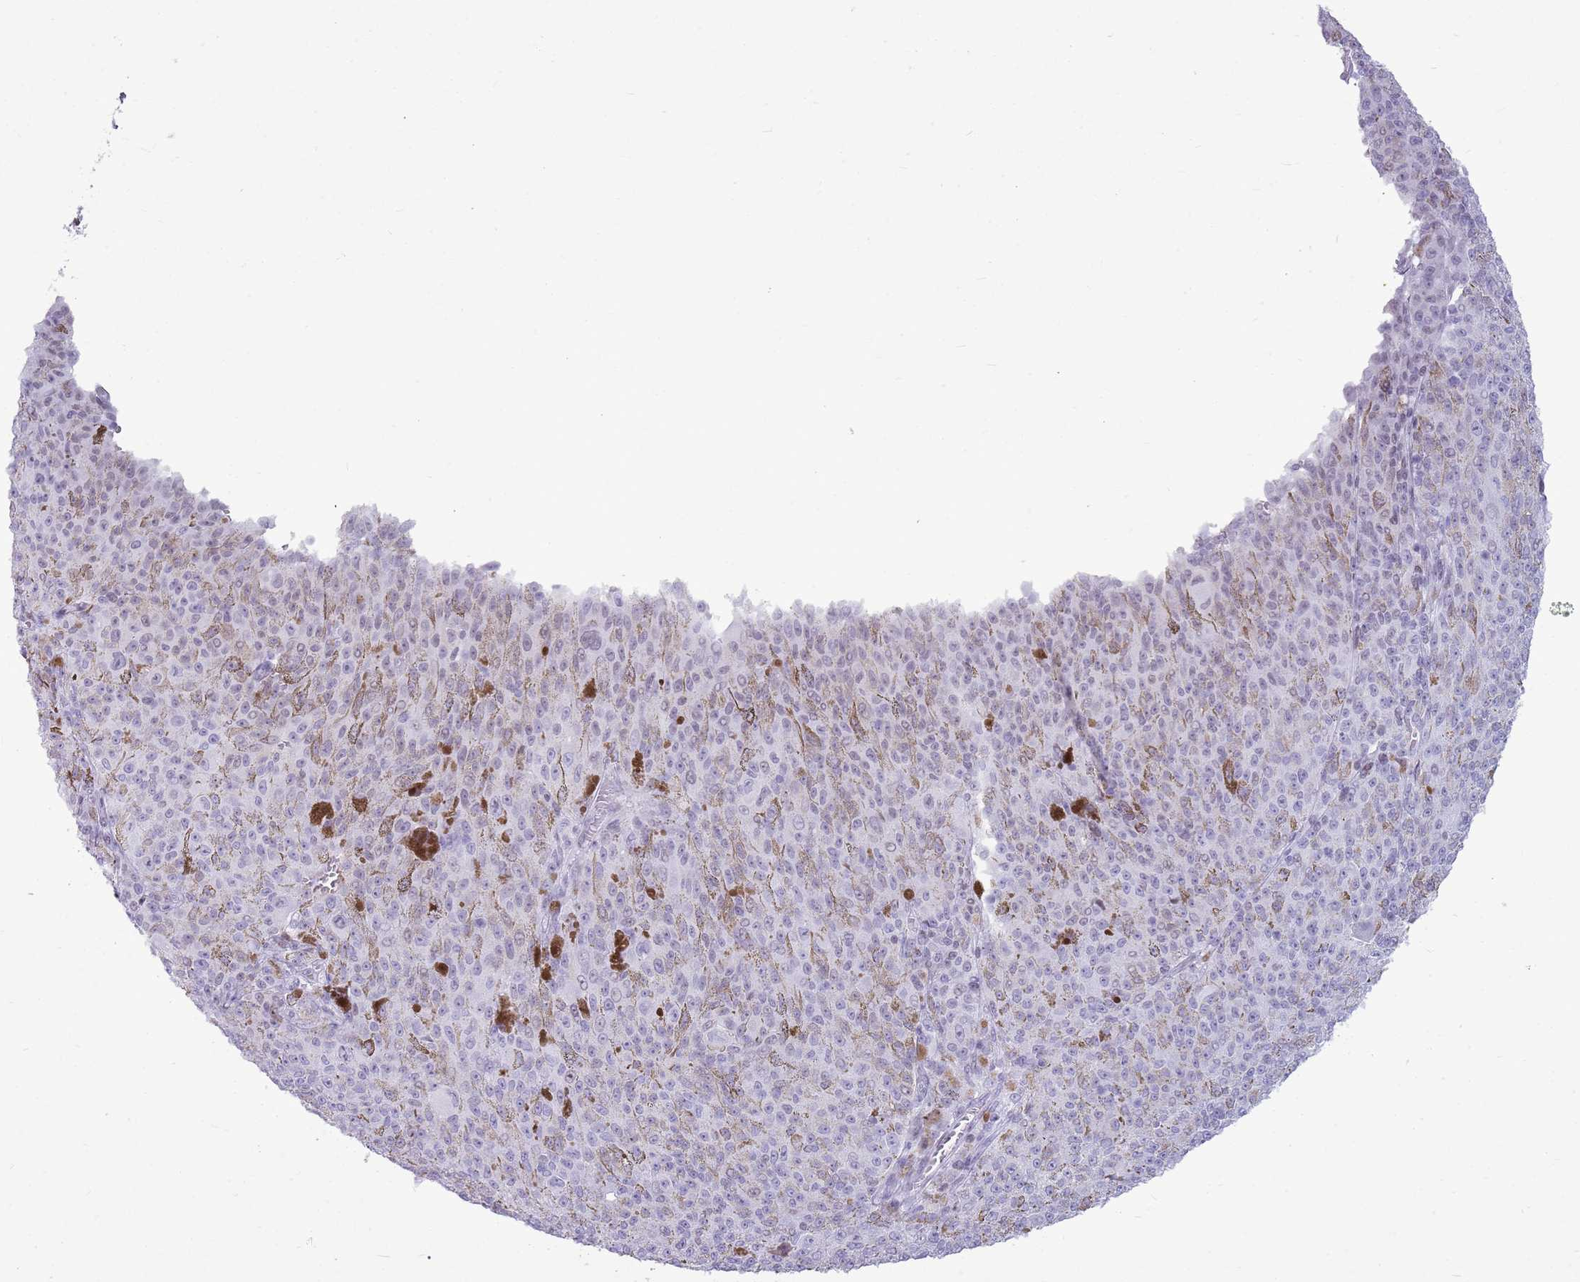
{"staining": {"intensity": "negative", "quantity": "none", "location": "none"}, "tissue": "melanoma", "cell_type": "Tumor cells", "image_type": "cancer", "snomed": [{"axis": "morphology", "description": "Malignant melanoma, NOS"}, {"axis": "topography", "description": "Skin"}], "caption": "This is an IHC photomicrograph of melanoma. There is no expression in tumor cells.", "gene": "ASIP", "patient": {"sex": "female", "age": 52}}